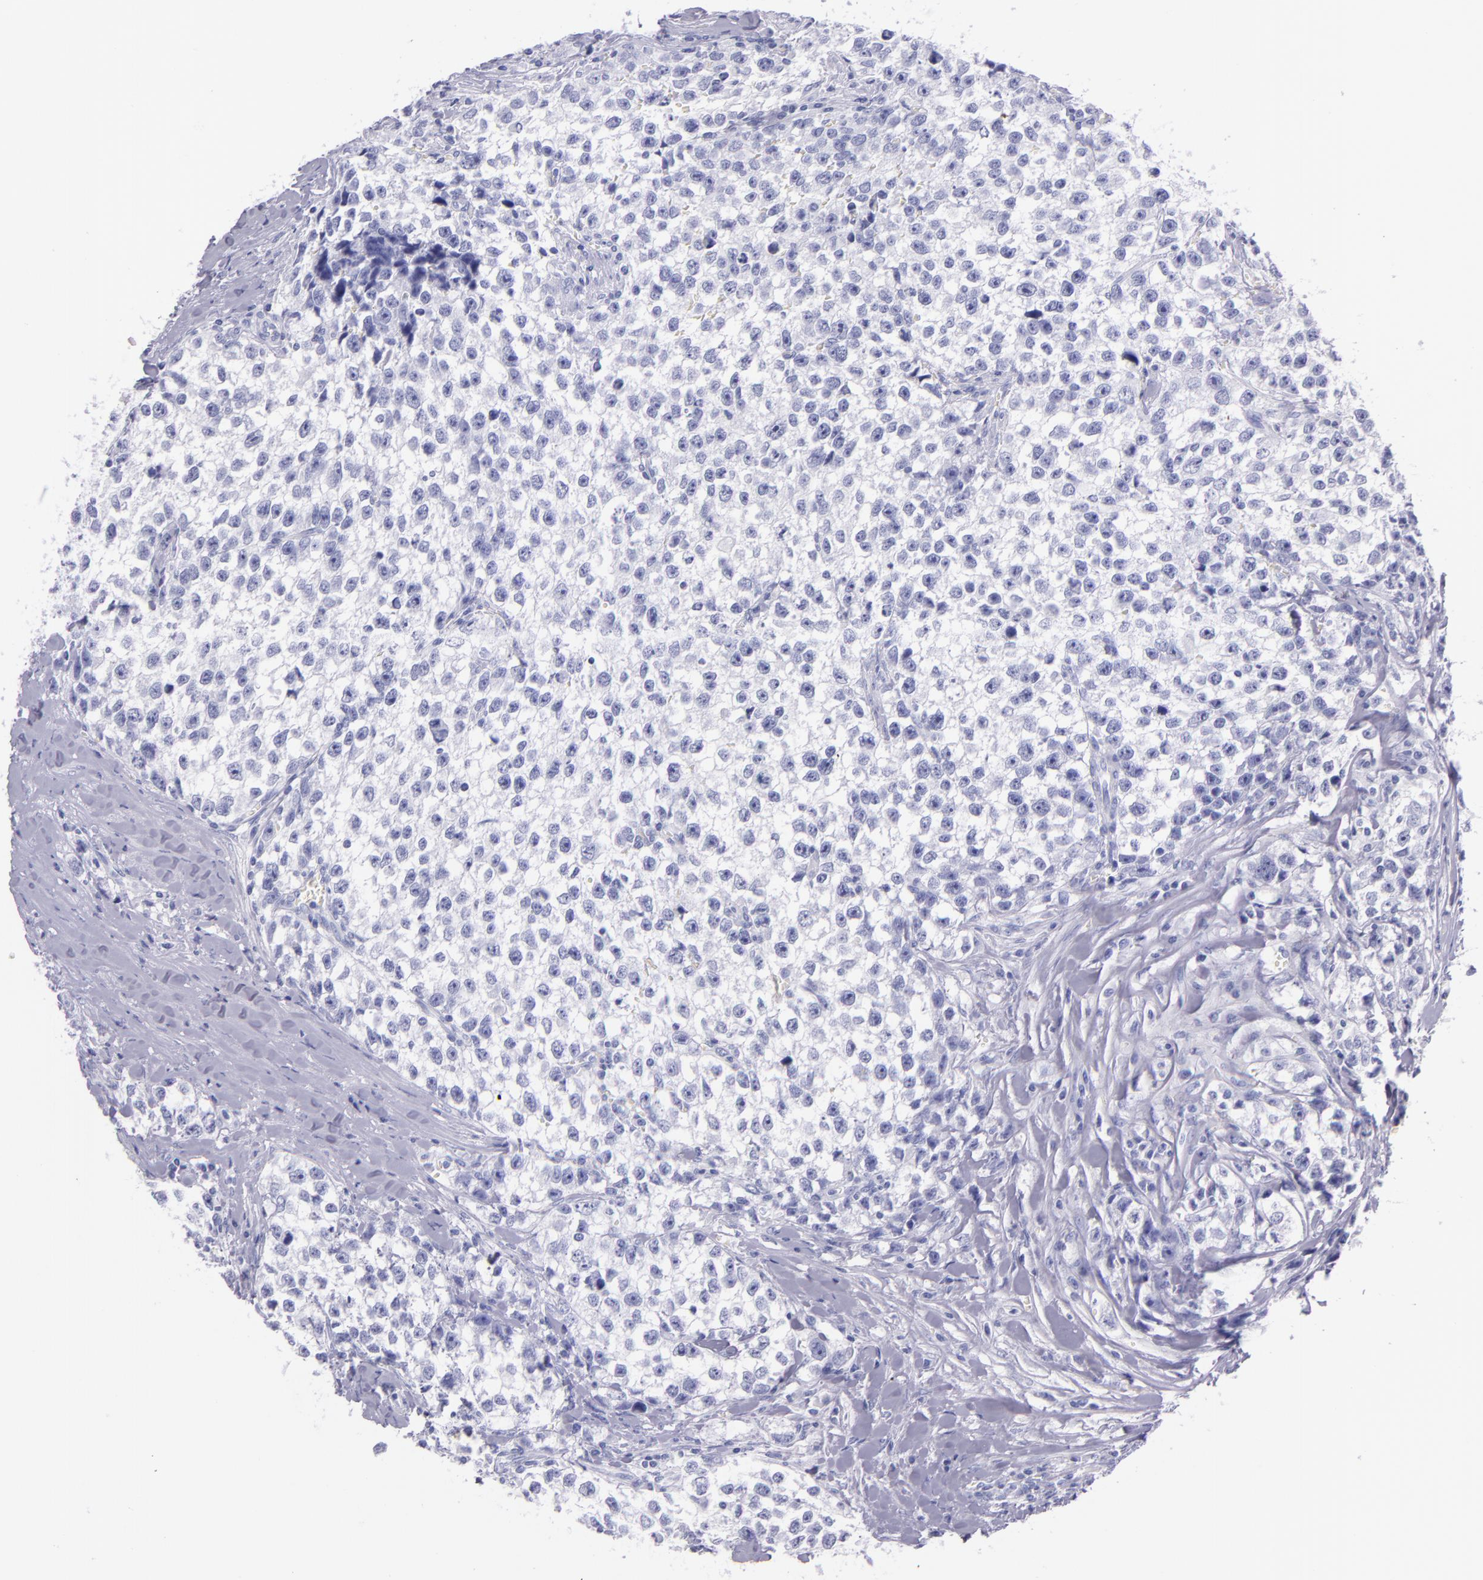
{"staining": {"intensity": "negative", "quantity": "none", "location": "none"}, "tissue": "testis cancer", "cell_type": "Tumor cells", "image_type": "cancer", "snomed": [{"axis": "morphology", "description": "Seminoma, NOS"}, {"axis": "morphology", "description": "Carcinoma, Embryonal, NOS"}, {"axis": "topography", "description": "Testis"}], "caption": "The histopathology image displays no significant staining in tumor cells of embryonal carcinoma (testis). The staining is performed using DAB brown chromogen with nuclei counter-stained in using hematoxylin.", "gene": "SFTPA2", "patient": {"sex": "male", "age": 30}}